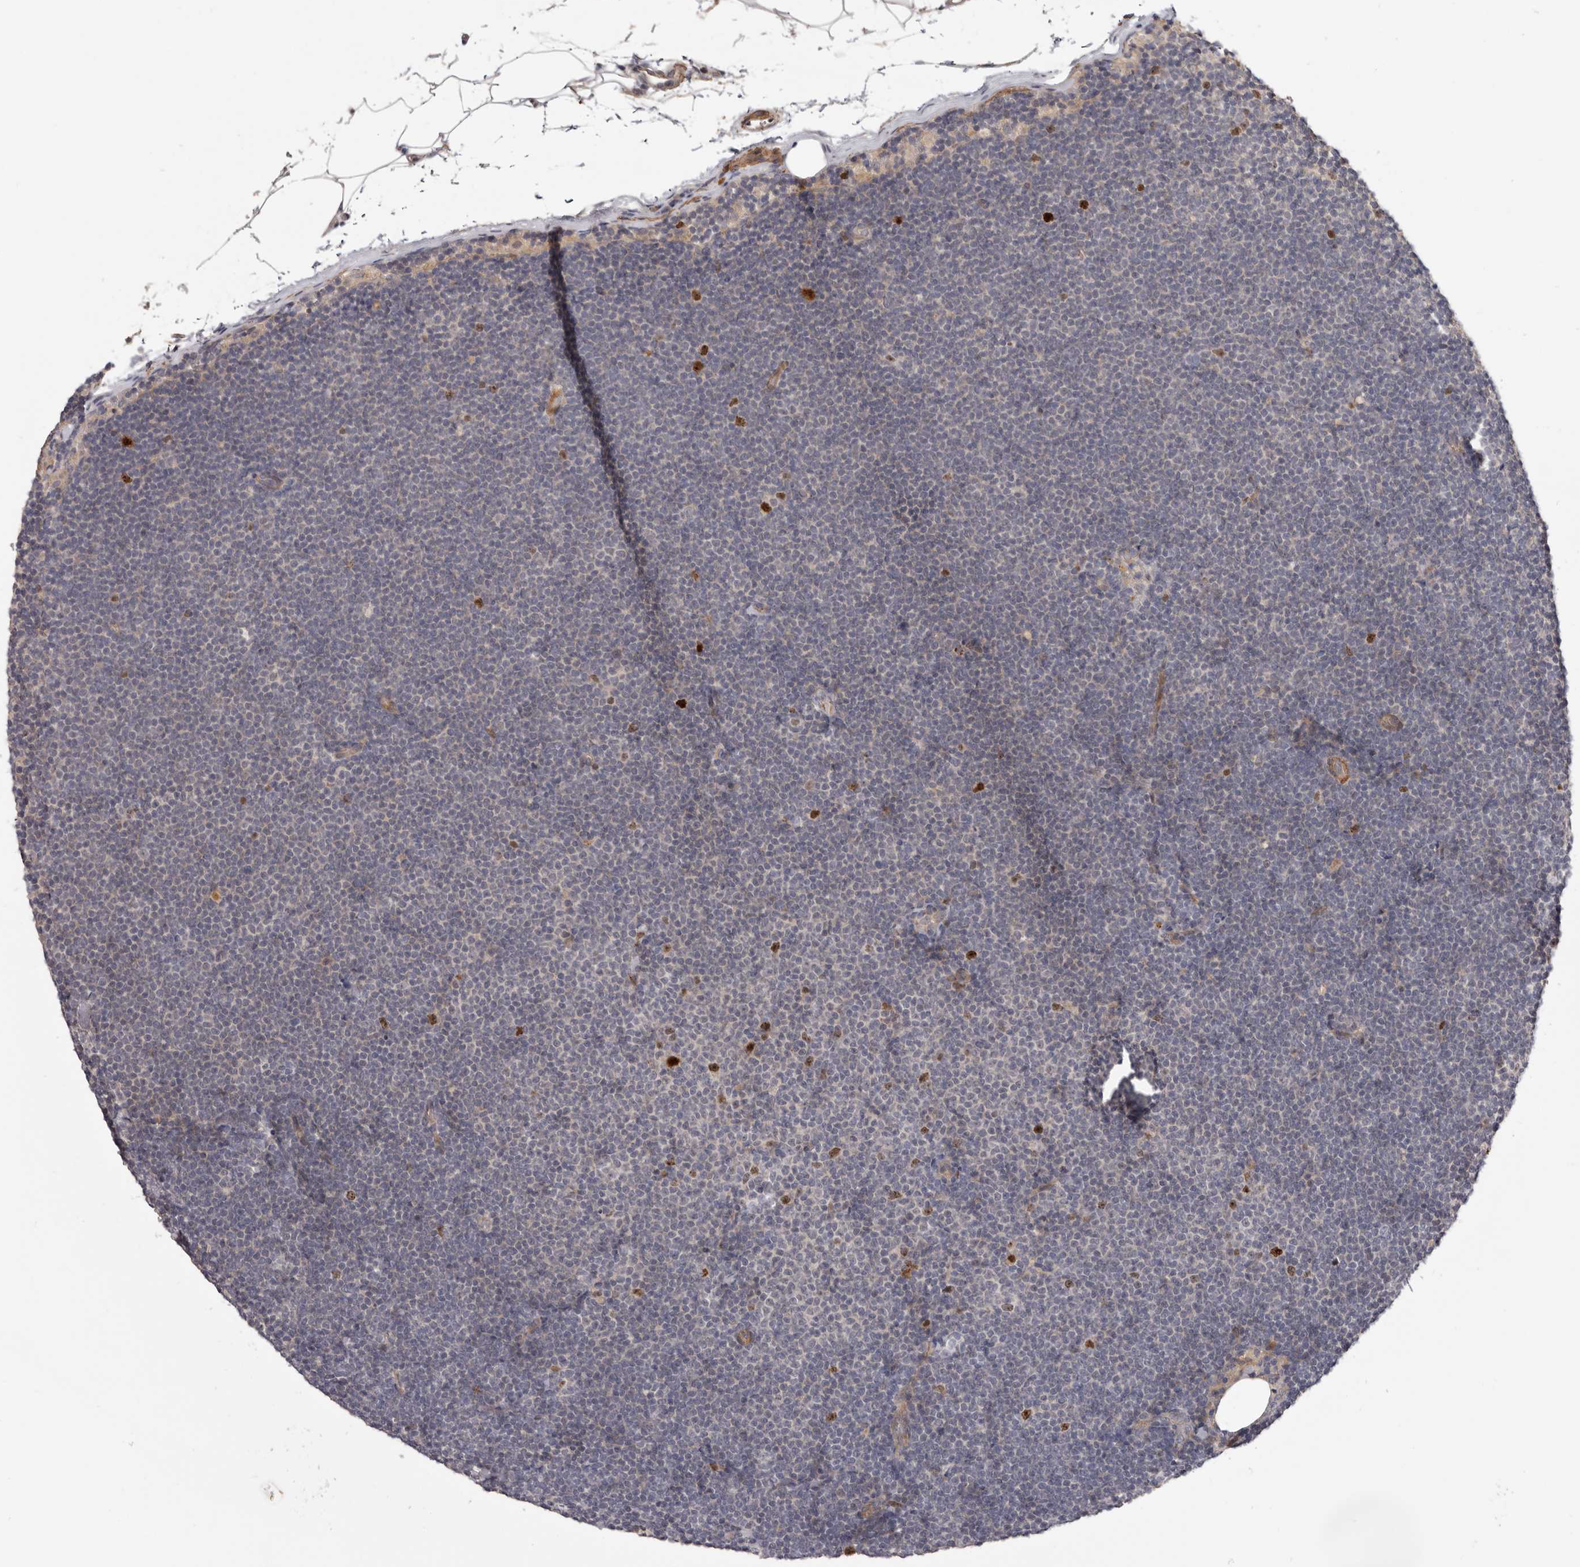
{"staining": {"intensity": "negative", "quantity": "none", "location": "none"}, "tissue": "lymphoma", "cell_type": "Tumor cells", "image_type": "cancer", "snomed": [{"axis": "morphology", "description": "Malignant lymphoma, non-Hodgkin's type, Low grade"}, {"axis": "topography", "description": "Lymph node"}], "caption": "Low-grade malignant lymphoma, non-Hodgkin's type stained for a protein using IHC exhibits no staining tumor cells.", "gene": "CDCA8", "patient": {"sex": "female", "age": 53}}